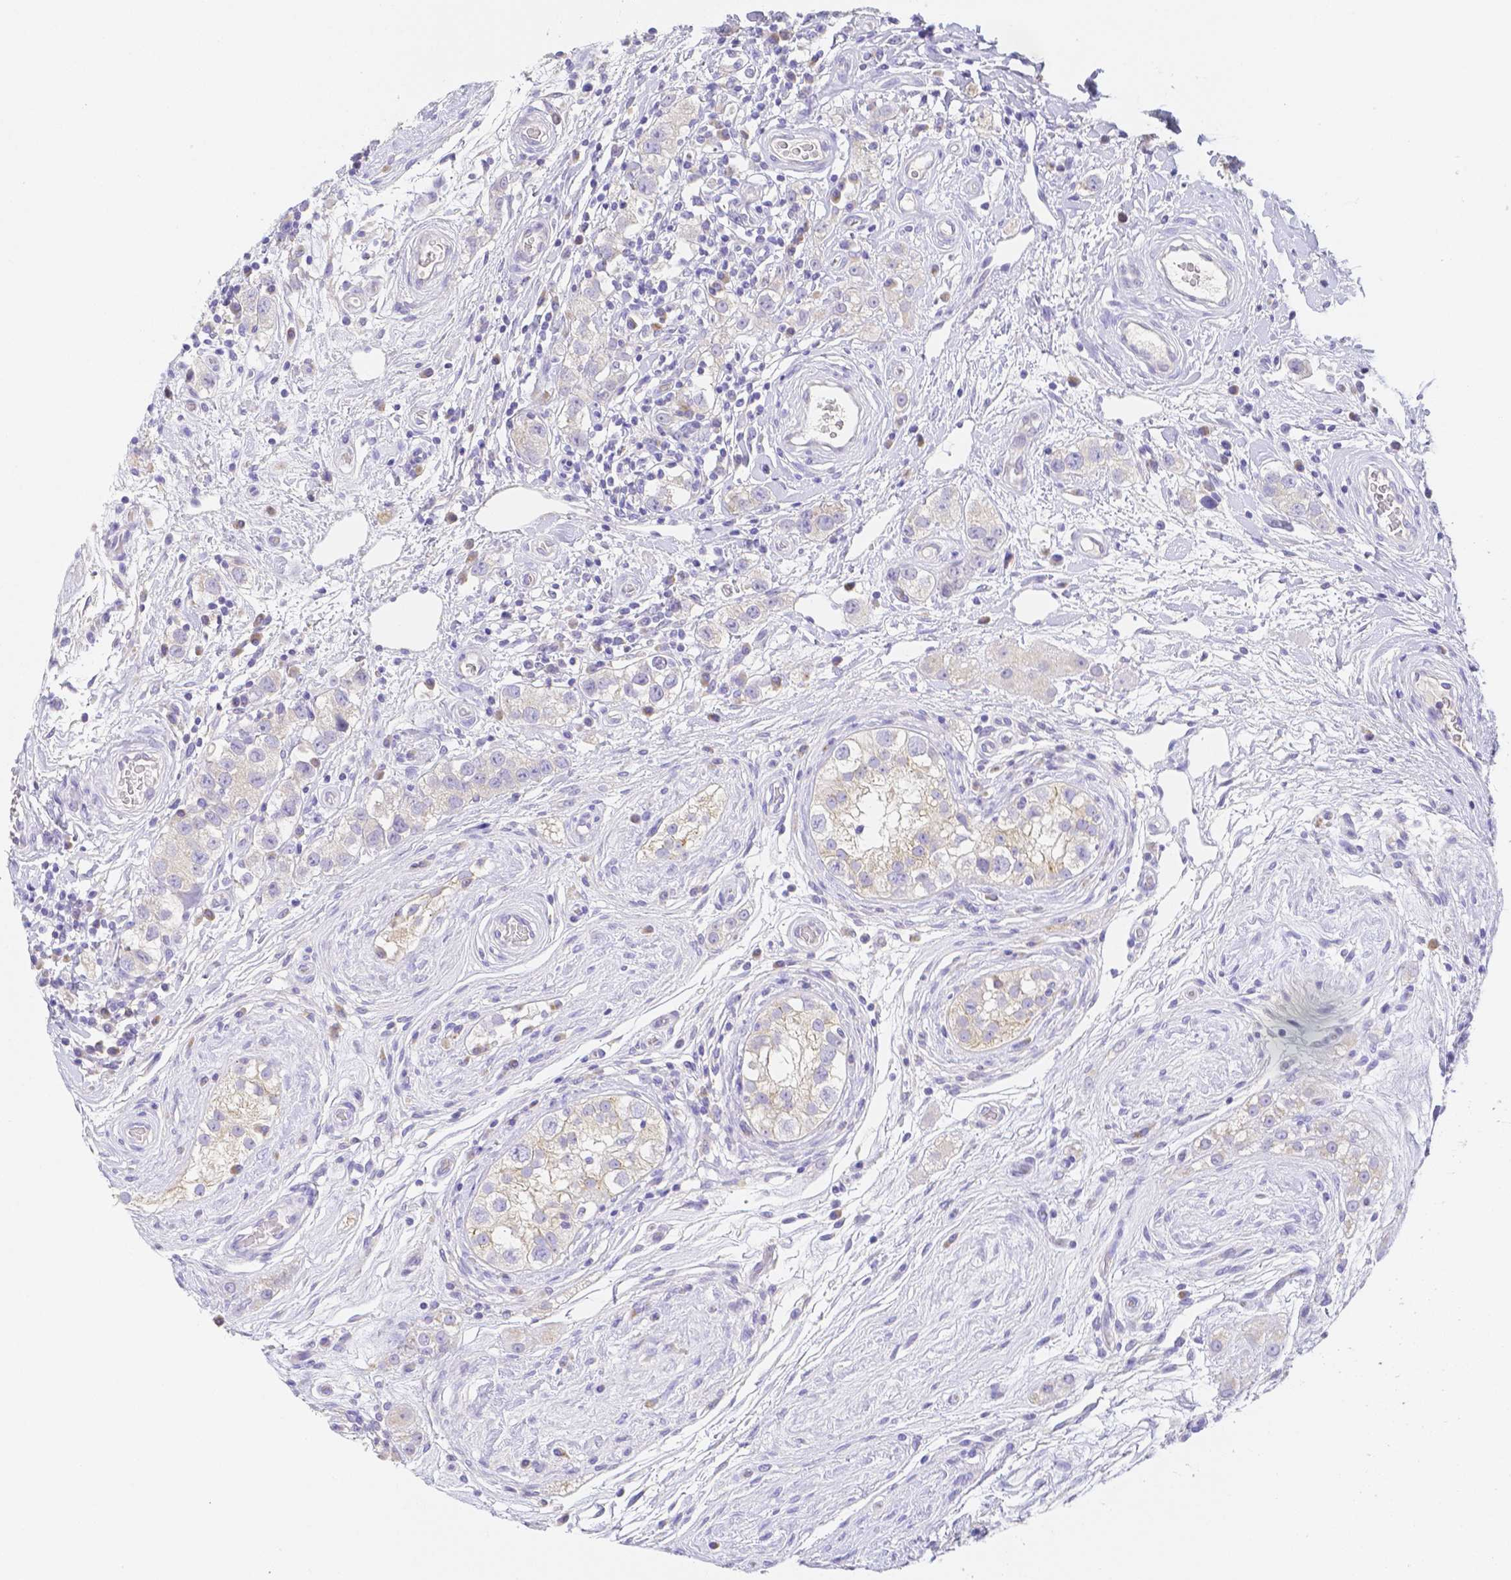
{"staining": {"intensity": "negative", "quantity": "none", "location": "none"}, "tissue": "testis cancer", "cell_type": "Tumor cells", "image_type": "cancer", "snomed": [{"axis": "morphology", "description": "Seminoma, NOS"}, {"axis": "topography", "description": "Testis"}], "caption": "Immunohistochemistry image of human testis seminoma stained for a protein (brown), which exhibits no positivity in tumor cells.", "gene": "ZG16B", "patient": {"sex": "male", "age": 34}}